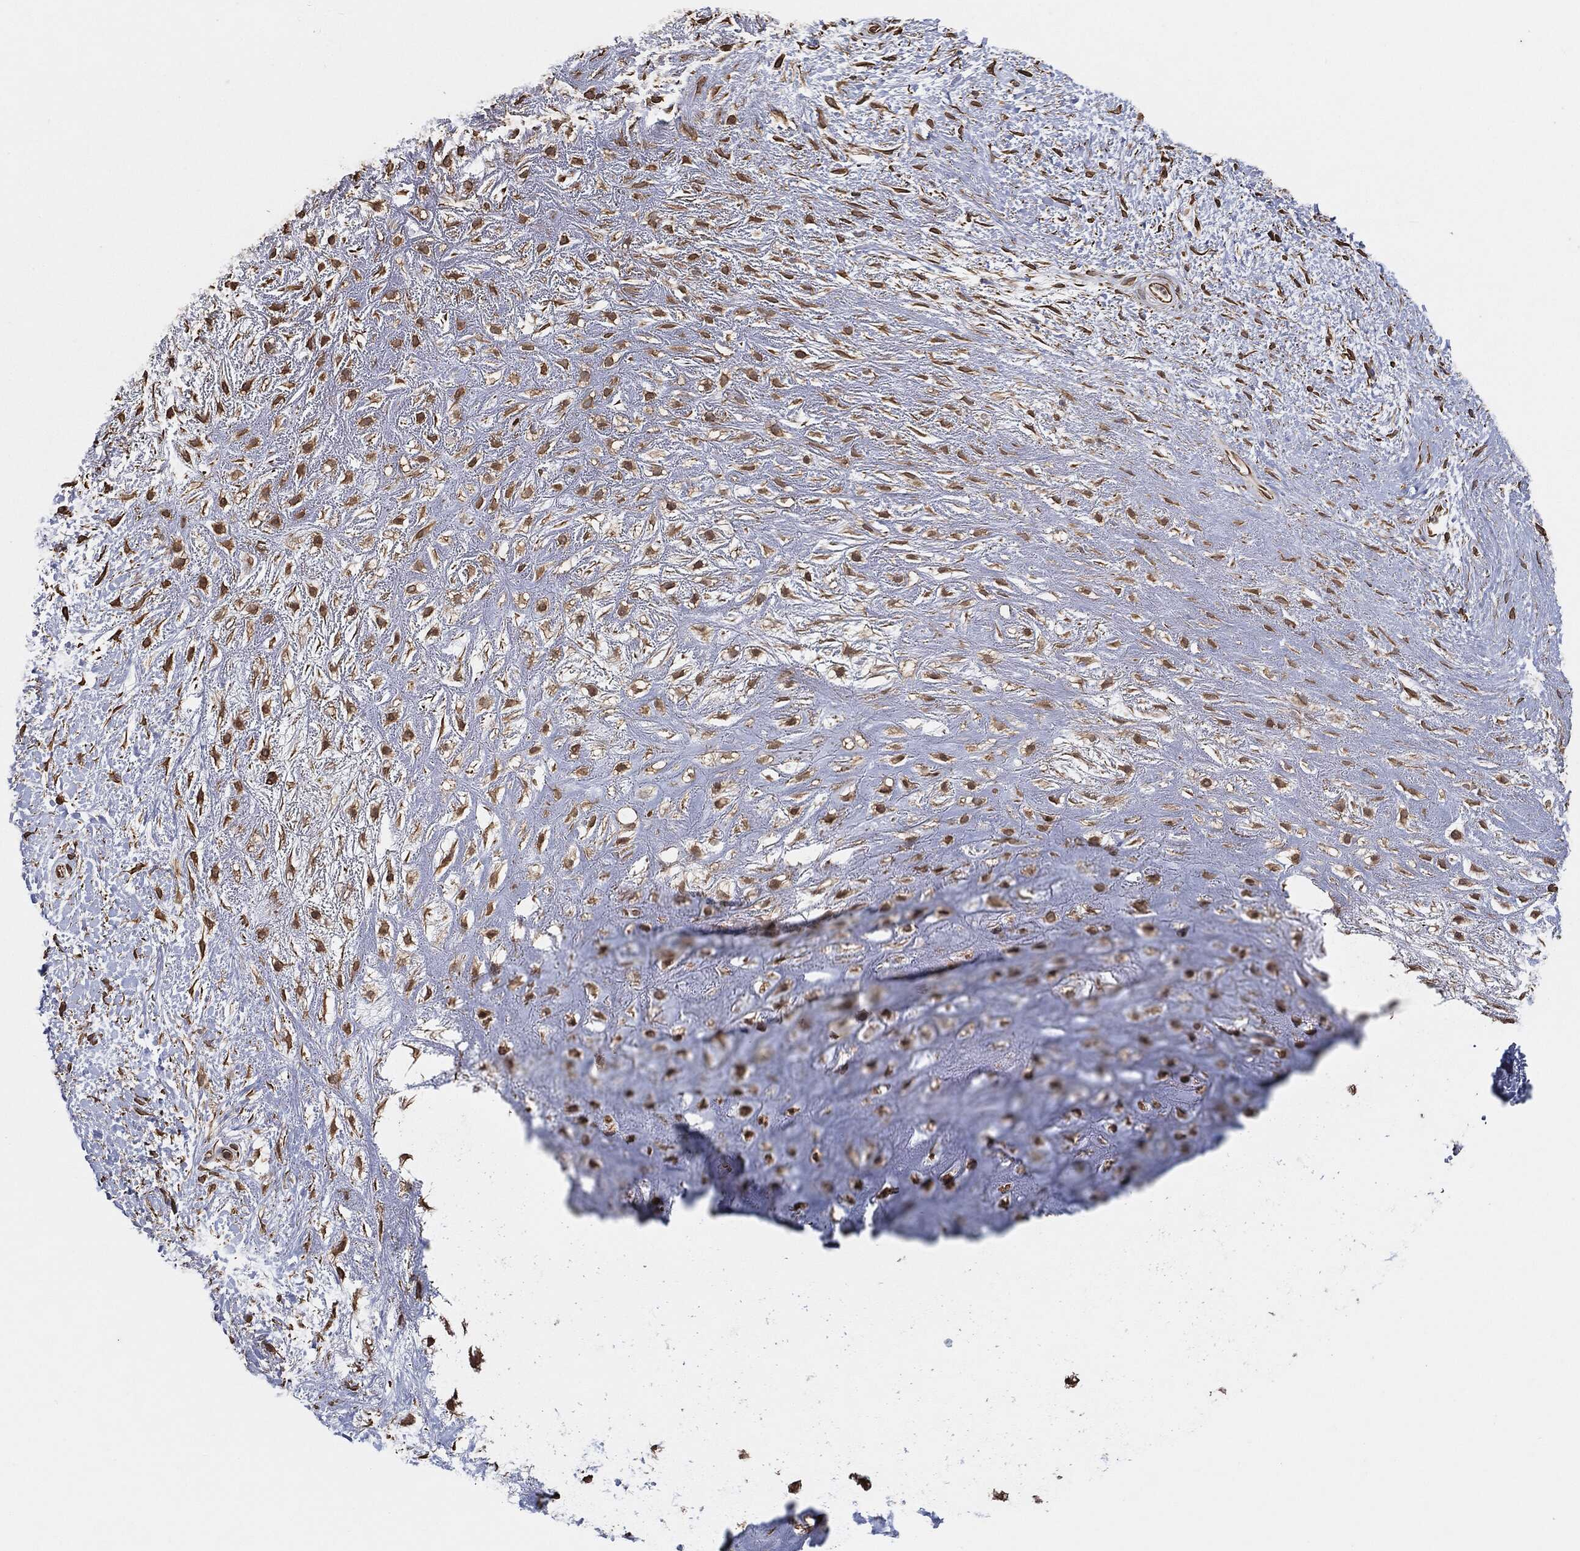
{"staining": {"intensity": "strong", "quantity": ">75%", "location": "cytoplasmic/membranous"}, "tissue": "adipose tissue", "cell_type": "Adipocytes", "image_type": "normal", "snomed": [{"axis": "morphology", "description": "Normal tissue, NOS"}, {"axis": "morphology", "description": "Squamous cell carcinoma, NOS"}, {"axis": "topography", "description": "Cartilage tissue"}, {"axis": "topography", "description": "Head-Neck"}], "caption": "Brown immunohistochemical staining in normal adipose tissue demonstrates strong cytoplasmic/membranous expression in approximately >75% of adipocytes.", "gene": "TP53RK", "patient": {"sex": "male", "age": 62}}